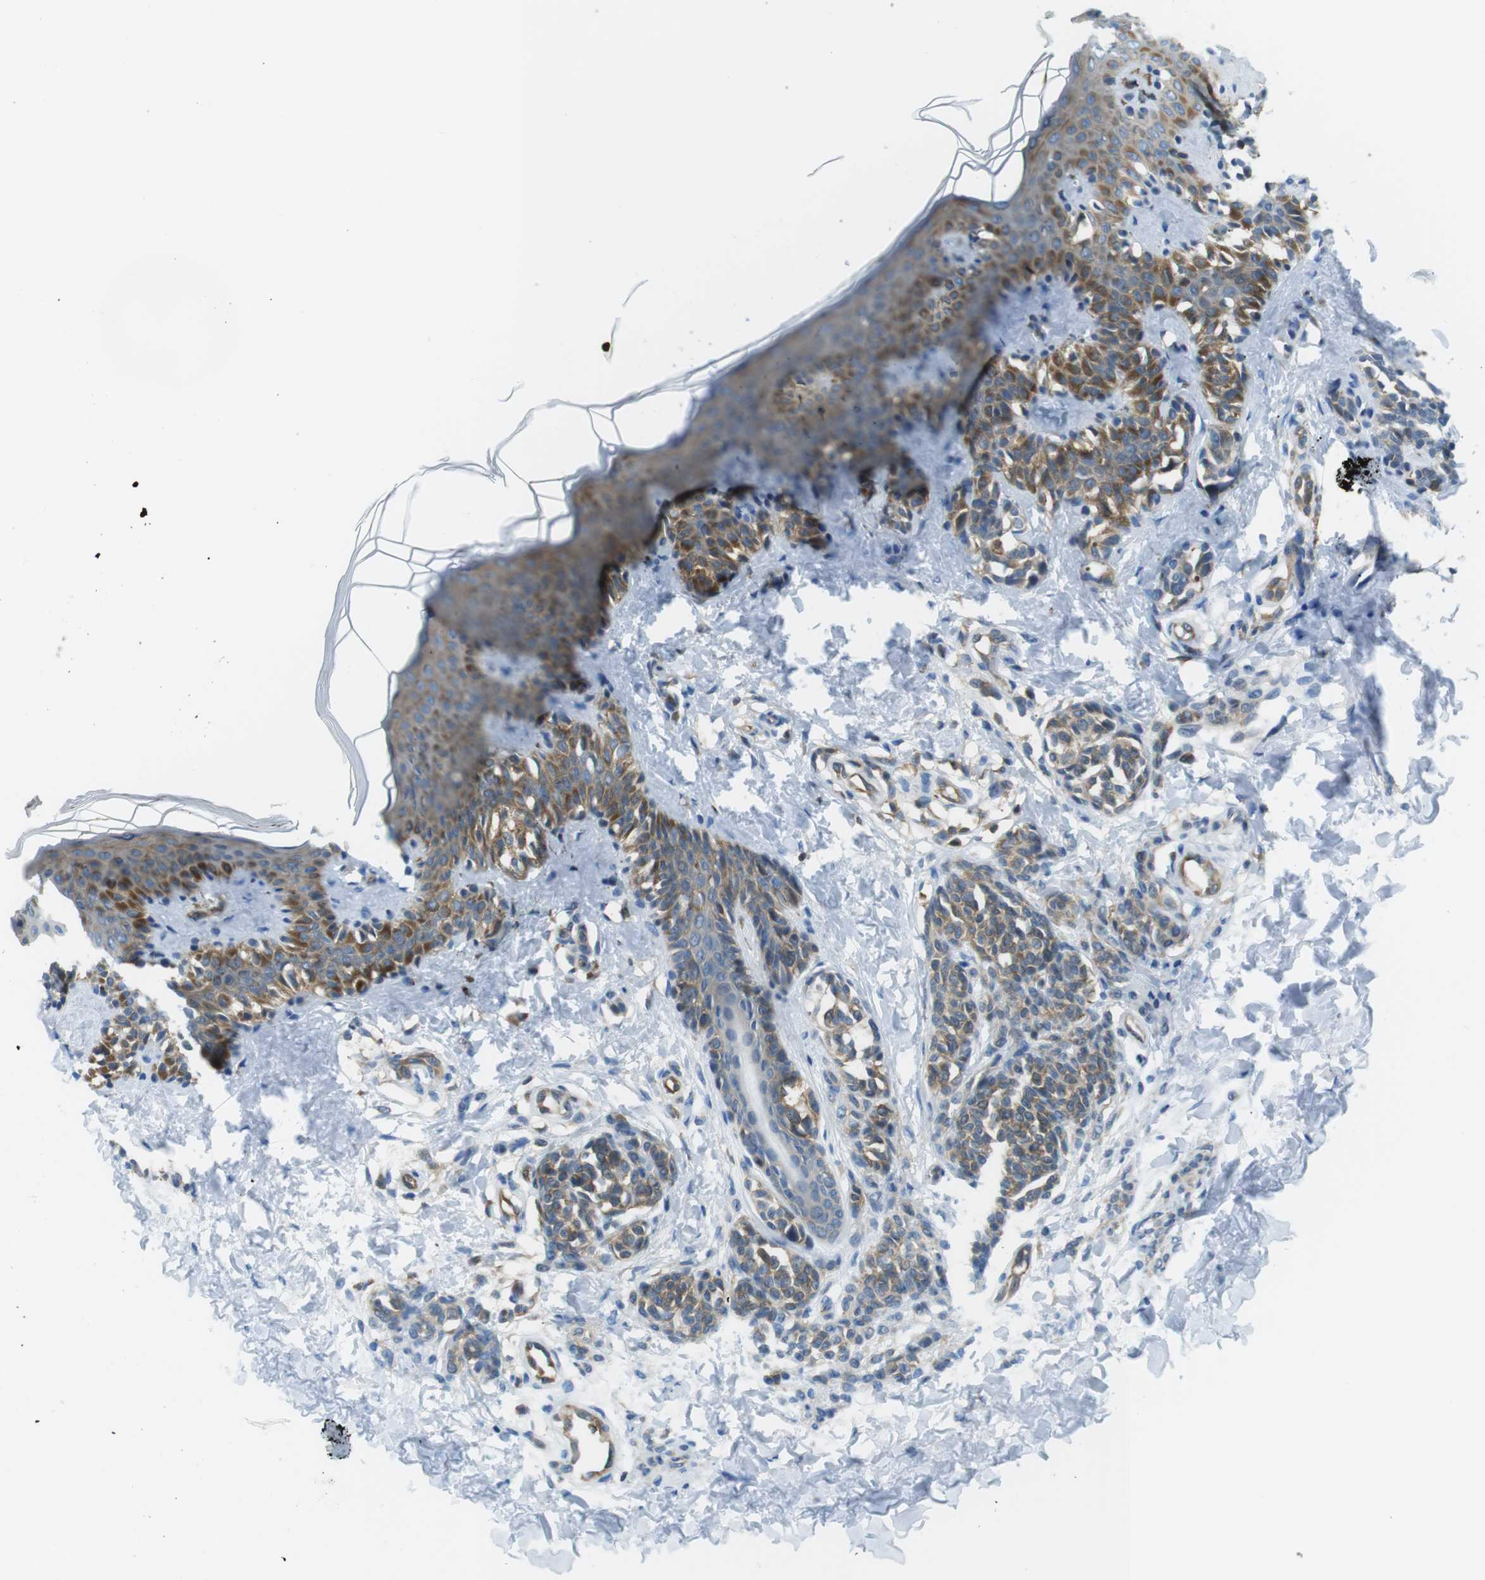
{"staining": {"intensity": "negative", "quantity": "none", "location": "none"}, "tissue": "skin", "cell_type": "Fibroblasts", "image_type": "normal", "snomed": [{"axis": "morphology", "description": "Normal tissue, NOS"}, {"axis": "topography", "description": "Skin"}], "caption": "The IHC image has no significant staining in fibroblasts of skin. (DAB immunohistochemistry (IHC) with hematoxylin counter stain).", "gene": "TES", "patient": {"sex": "male", "age": 16}}